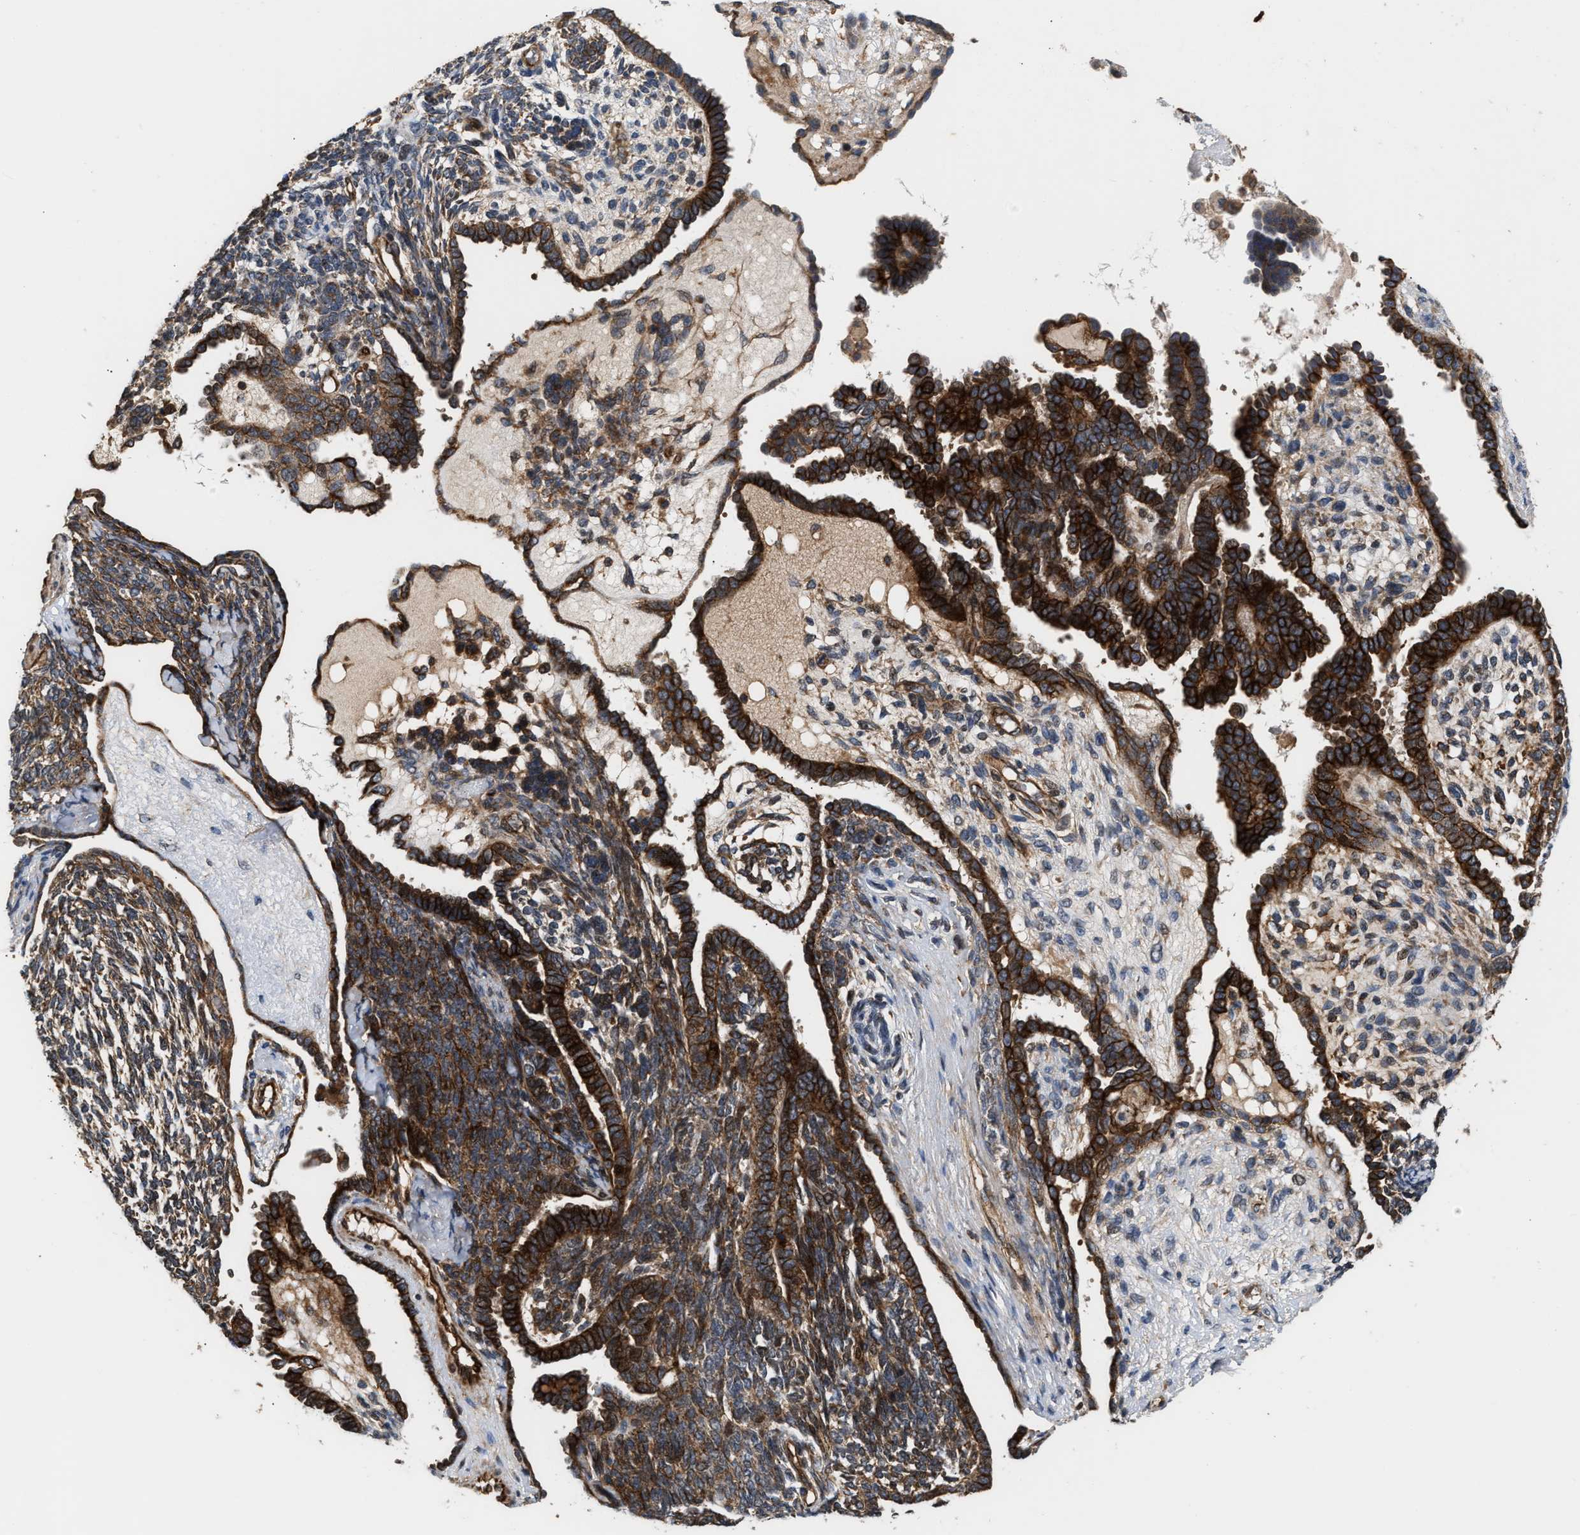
{"staining": {"intensity": "strong", "quantity": ">75%", "location": "cytoplasmic/membranous"}, "tissue": "endometrial cancer", "cell_type": "Tumor cells", "image_type": "cancer", "snomed": [{"axis": "morphology", "description": "Neoplasm, malignant, NOS"}, {"axis": "topography", "description": "Endometrium"}], "caption": "This is a photomicrograph of IHC staining of endometrial neoplasm (malignant), which shows strong staining in the cytoplasmic/membranous of tumor cells.", "gene": "STAU1", "patient": {"sex": "female", "age": 74}}